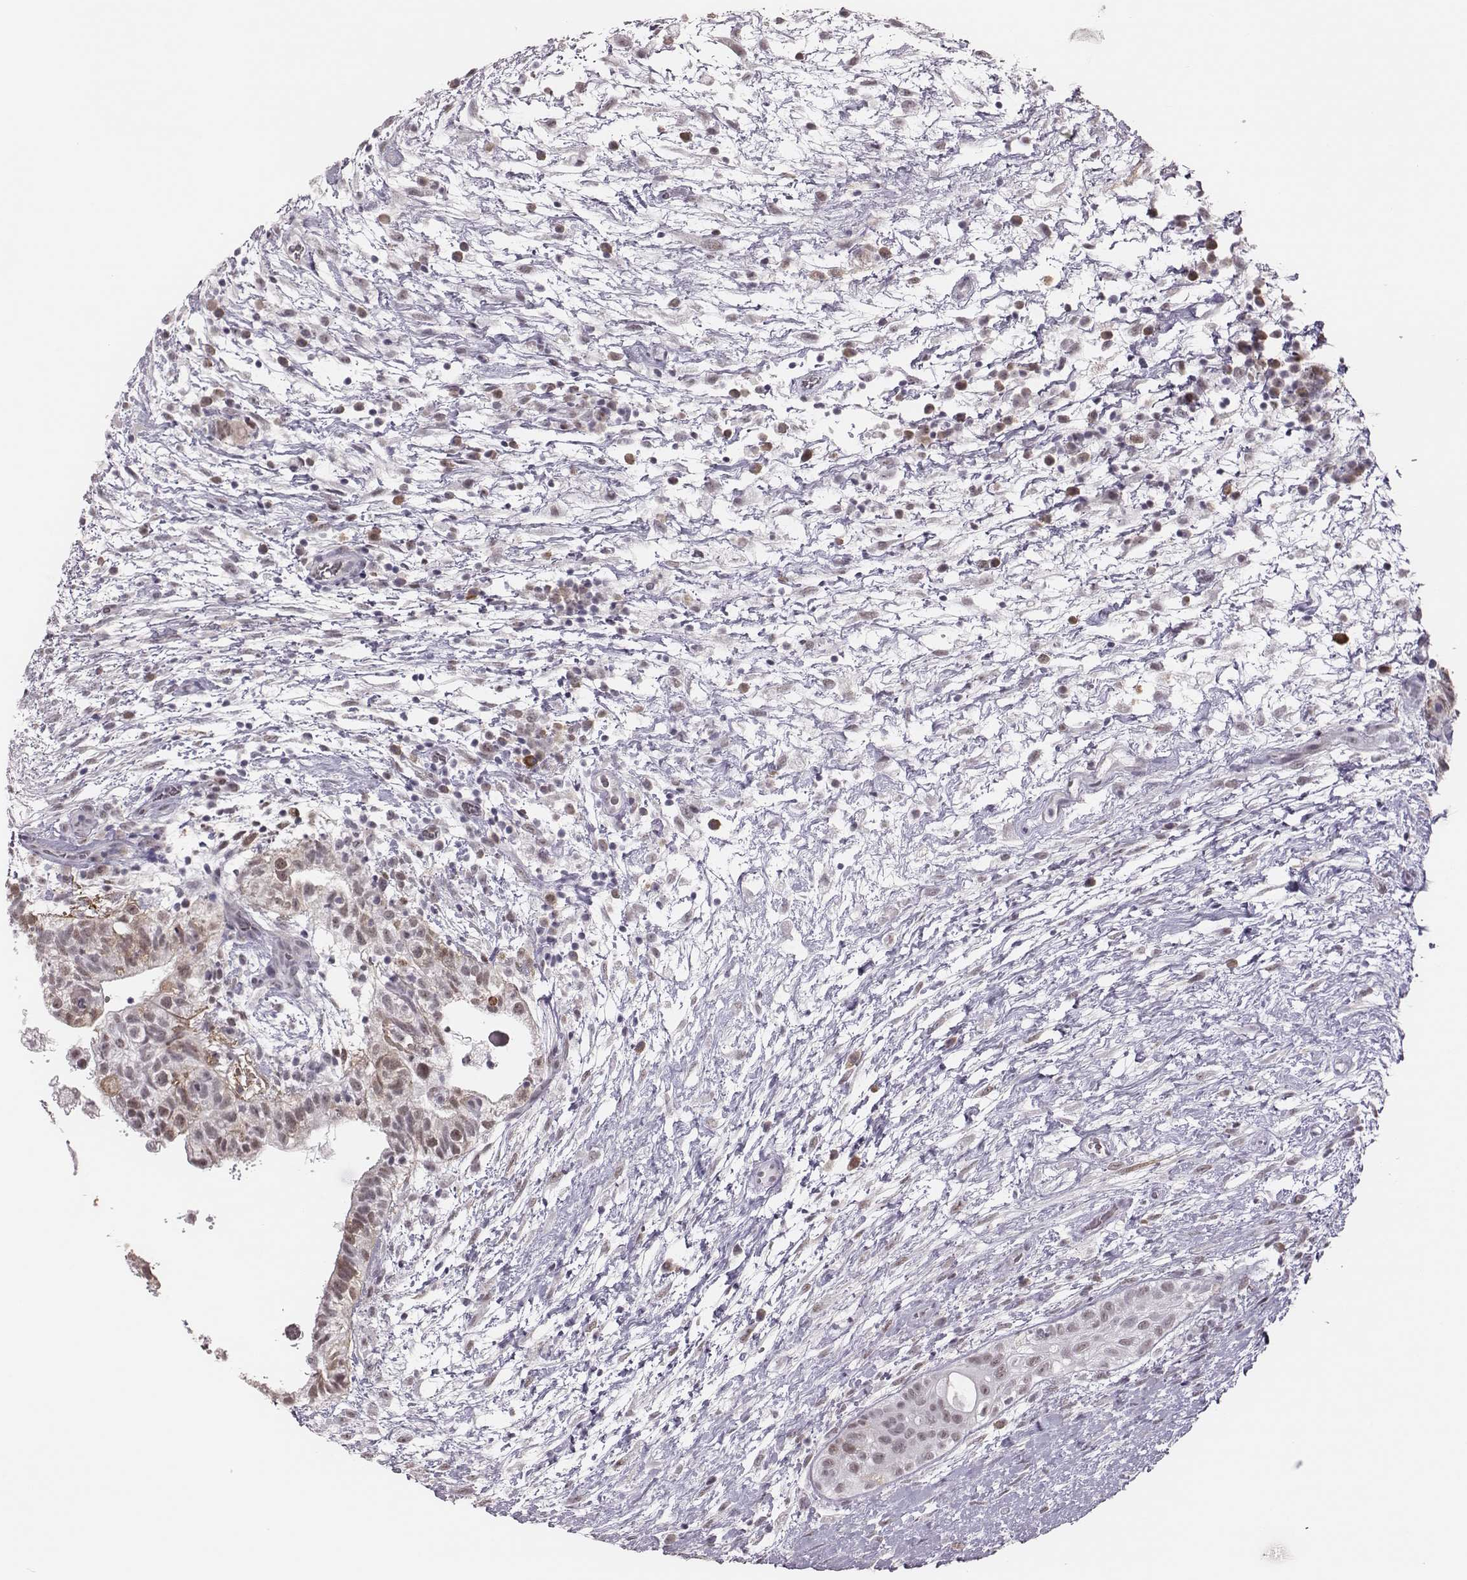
{"staining": {"intensity": "weak", "quantity": "<25%", "location": "cytoplasmic/membranous"}, "tissue": "testis cancer", "cell_type": "Tumor cells", "image_type": "cancer", "snomed": [{"axis": "morphology", "description": "Normal tissue, NOS"}, {"axis": "morphology", "description": "Carcinoma, Embryonal, NOS"}, {"axis": "topography", "description": "Testis"}], "caption": "Micrograph shows no significant protein positivity in tumor cells of embryonal carcinoma (testis).", "gene": "PBK", "patient": {"sex": "male", "age": 32}}